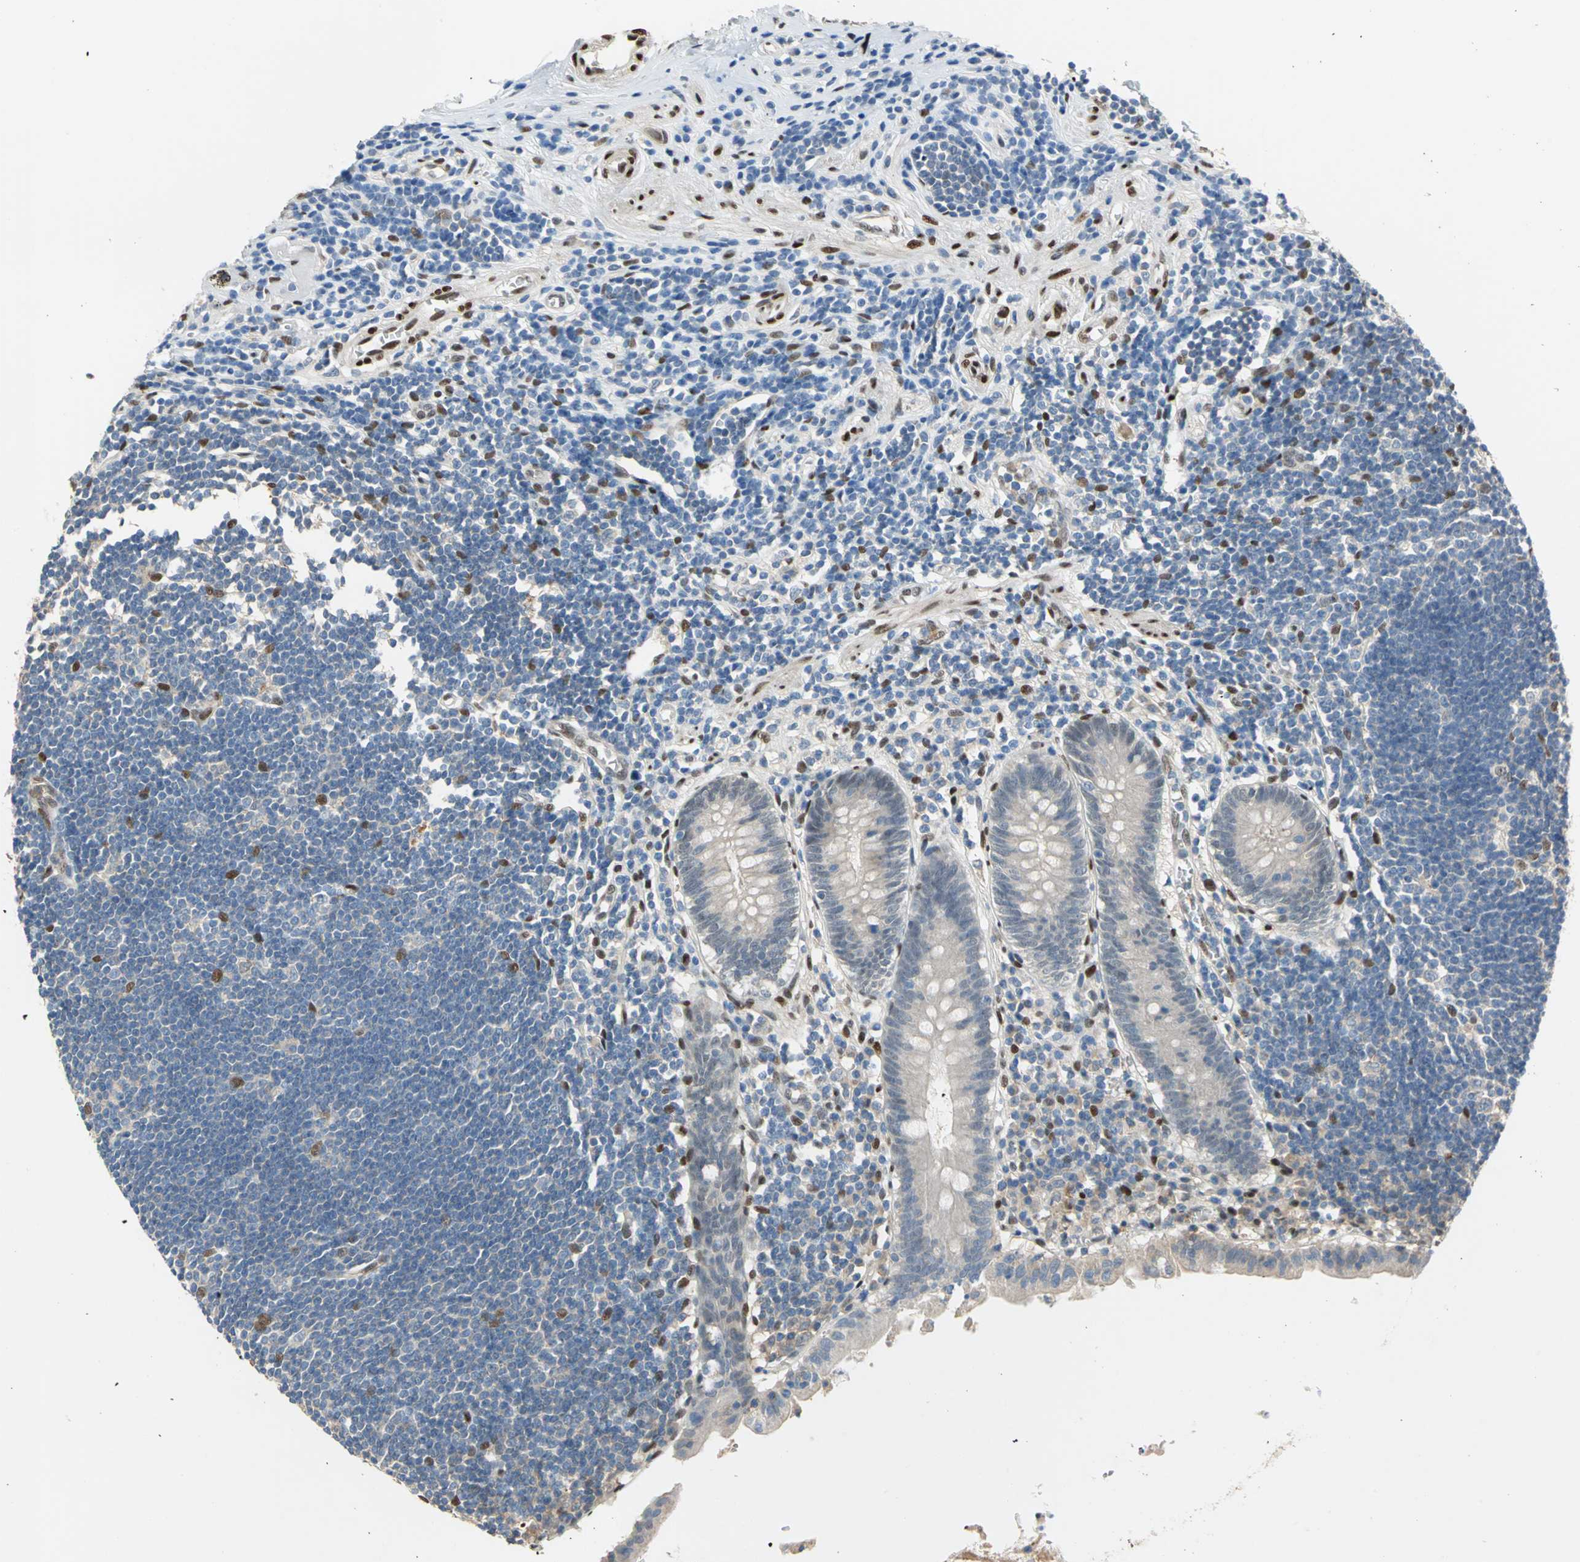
{"staining": {"intensity": "weak", "quantity": ">75%", "location": "cytoplasmic/membranous"}, "tissue": "appendix", "cell_type": "Glandular cells", "image_type": "normal", "snomed": [{"axis": "morphology", "description": "Normal tissue, NOS"}, {"axis": "topography", "description": "Appendix"}], "caption": "DAB immunohistochemical staining of benign human appendix reveals weak cytoplasmic/membranous protein expression in about >75% of glandular cells. The staining is performed using DAB (3,3'-diaminobenzidine) brown chromogen to label protein expression. The nuclei are counter-stained blue using hematoxylin.", "gene": "RBFOX2", "patient": {"sex": "female", "age": 50}}